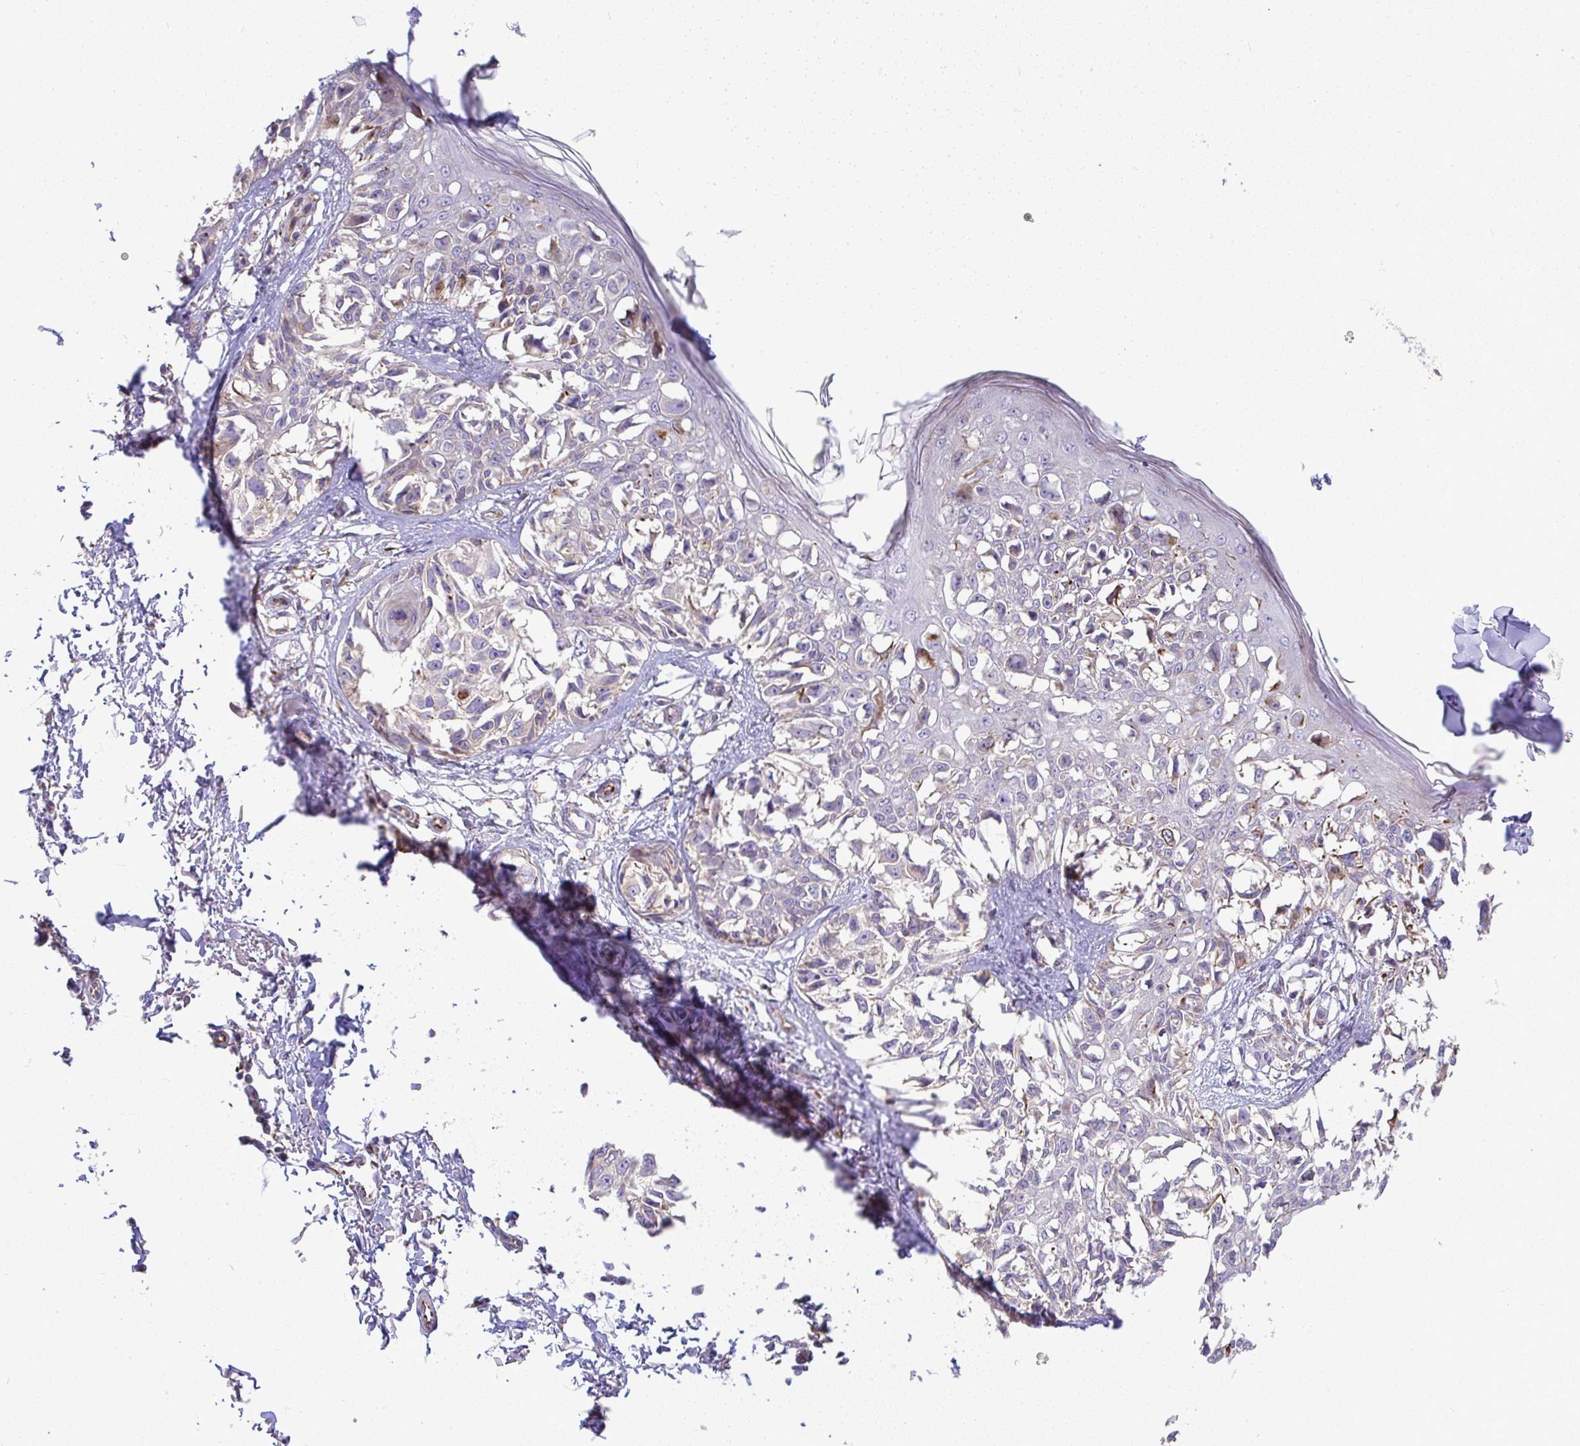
{"staining": {"intensity": "negative", "quantity": "none", "location": "none"}, "tissue": "melanoma", "cell_type": "Tumor cells", "image_type": "cancer", "snomed": [{"axis": "morphology", "description": "Malignant melanoma, NOS"}, {"axis": "topography", "description": "Skin"}], "caption": "Immunohistochemistry (IHC) photomicrograph of neoplastic tissue: human melanoma stained with DAB shows no significant protein staining in tumor cells.", "gene": "GRID2", "patient": {"sex": "male", "age": 73}}